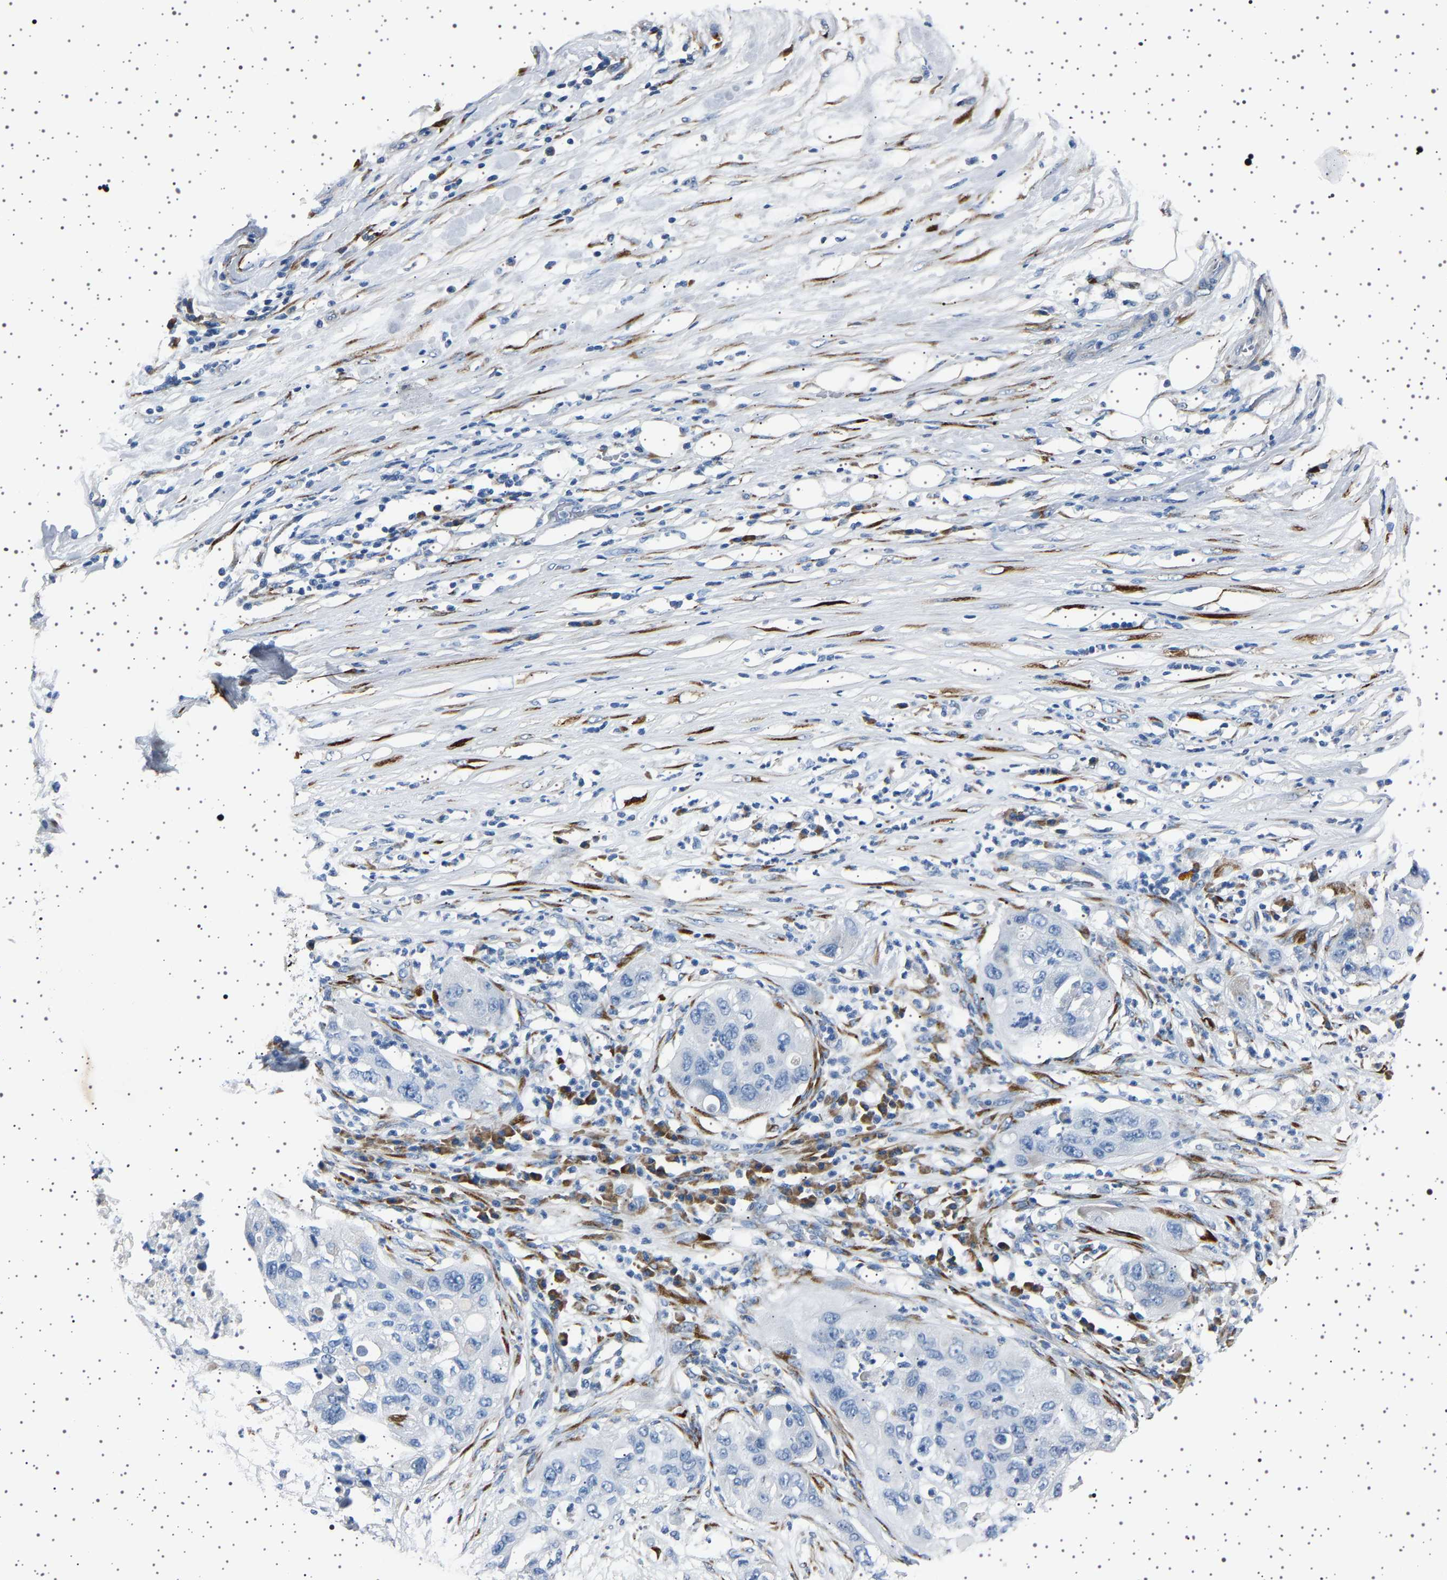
{"staining": {"intensity": "moderate", "quantity": "<25%", "location": "cytoplasmic/membranous"}, "tissue": "pancreatic cancer", "cell_type": "Tumor cells", "image_type": "cancer", "snomed": [{"axis": "morphology", "description": "Adenocarcinoma, NOS"}, {"axis": "topography", "description": "Pancreas"}], "caption": "Pancreatic adenocarcinoma was stained to show a protein in brown. There is low levels of moderate cytoplasmic/membranous expression in approximately <25% of tumor cells.", "gene": "FTCD", "patient": {"sex": "female", "age": 78}}